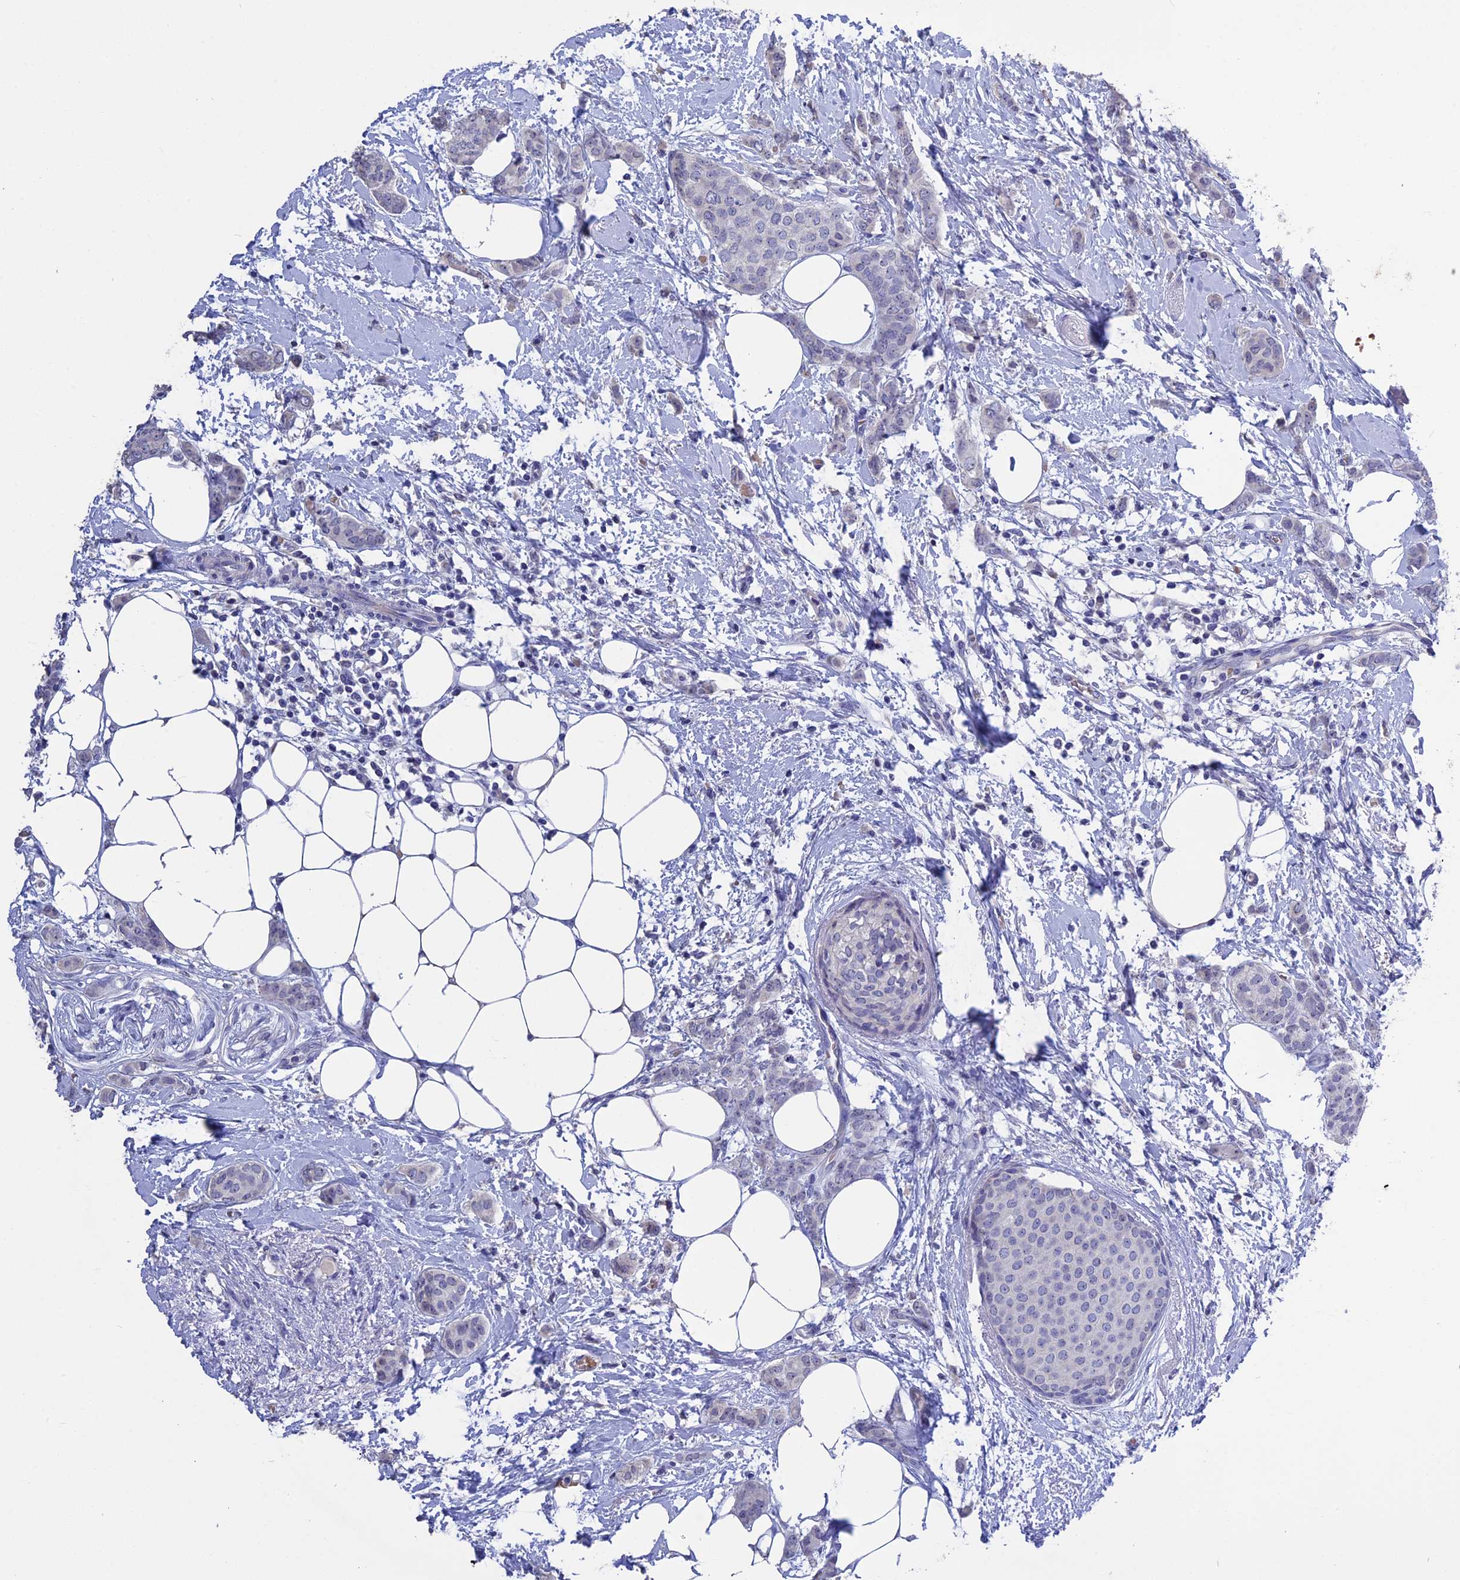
{"staining": {"intensity": "negative", "quantity": "none", "location": "none"}, "tissue": "breast cancer", "cell_type": "Tumor cells", "image_type": "cancer", "snomed": [{"axis": "morphology", "description": "Duct carcinoma"}, {"axis": "topography", "description": "Breast"}], "caption": "The photomicrograph reveals no significant positivity in tumor cells of breast intraductal carcinoma.", "gene": "KNOP1", "patient": {"sex": "female", "age": 72}}